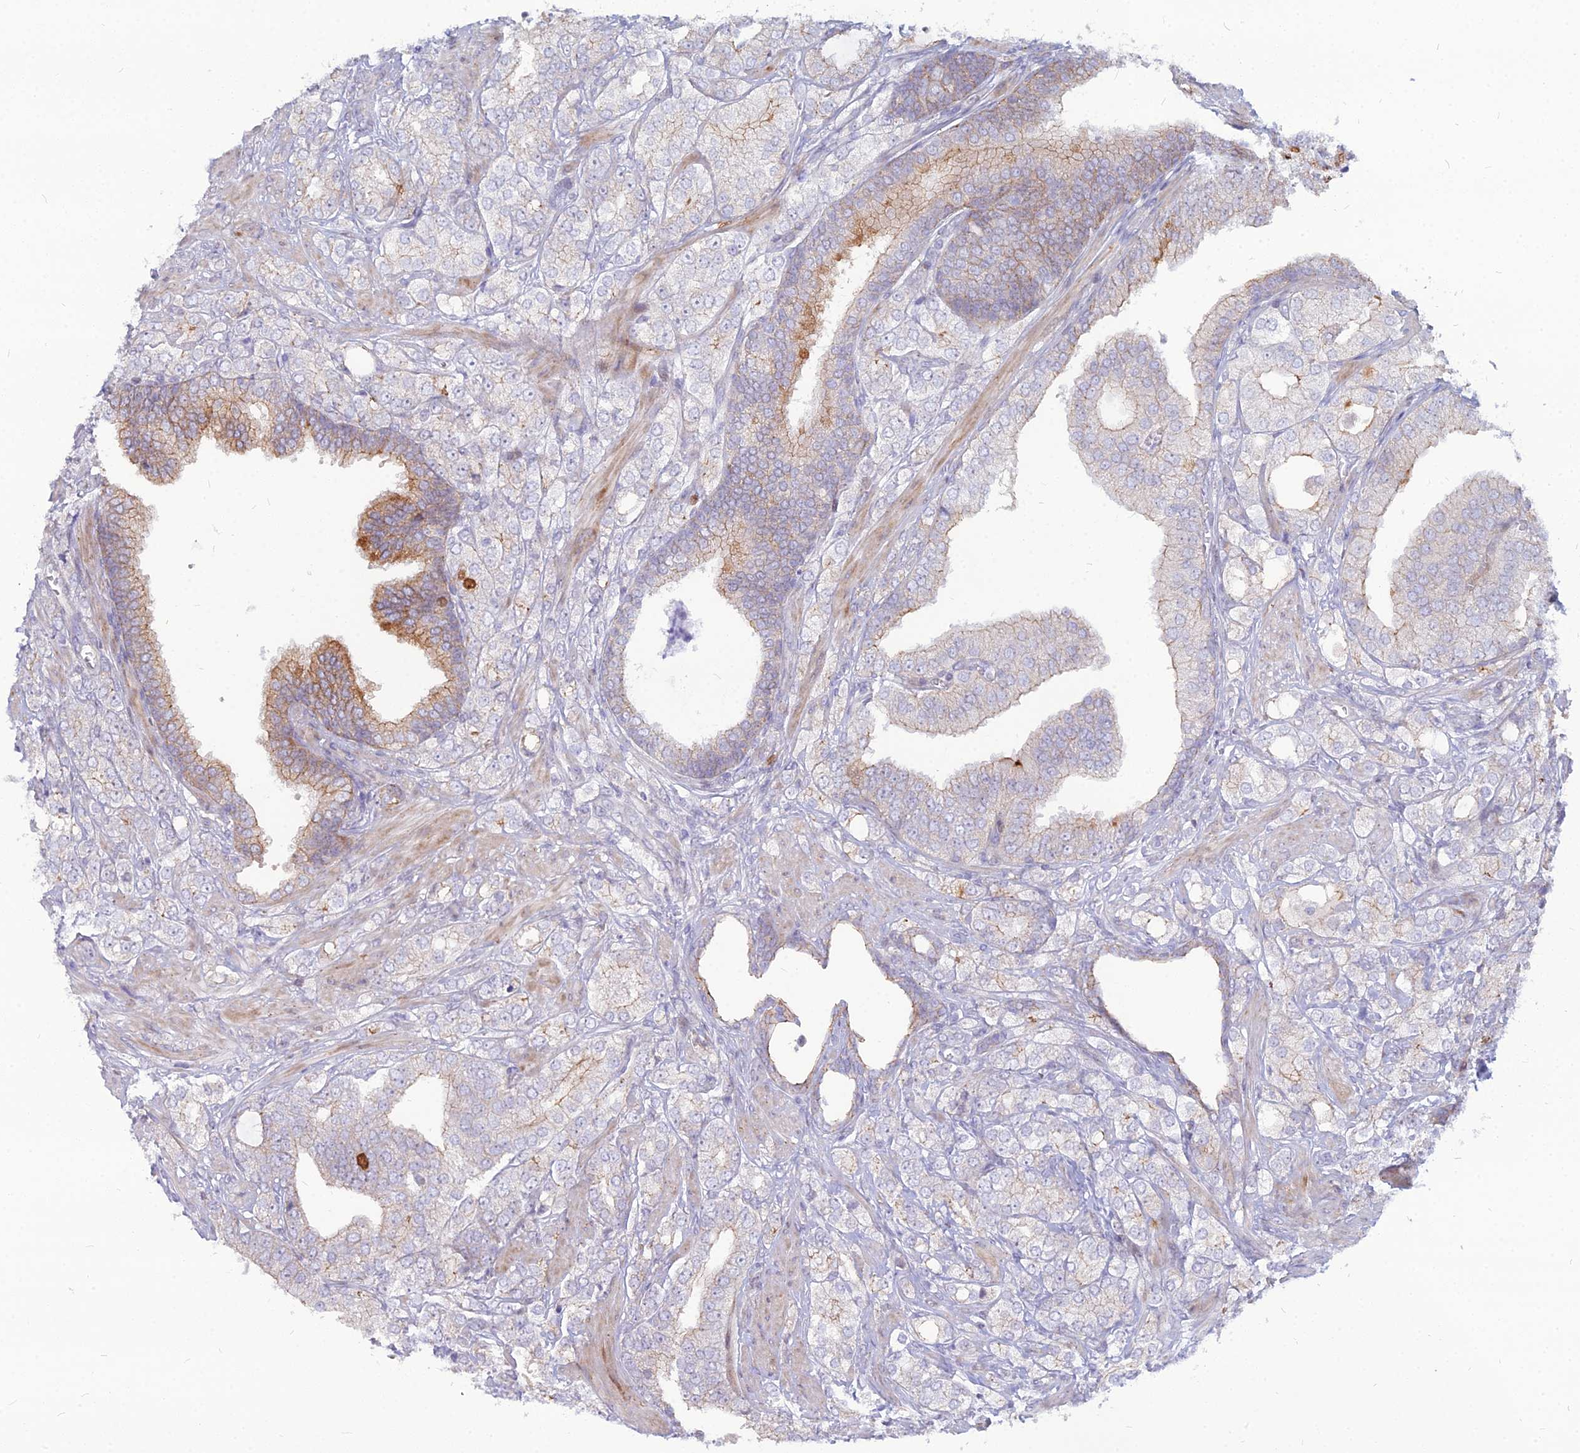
{"staining": {"intensity": "negative", "quantity": "none", "location": "none"}, "tissue": "prostate cancer", "cell_type": "Tumor cells", "image_type": "cancer", "snomed": [{"axis": "morphology", "description": "Adenocarcinoma, High grade"}, {"axis": "topography", "description": "Prostate"}], "caption": "Micrograph shows no significant protein expression in tumor cells of adenocarcinoma (high-grade) (prostate).", "gene": "NUSAP1", "patient": {"sex": "male", "age": 50}}